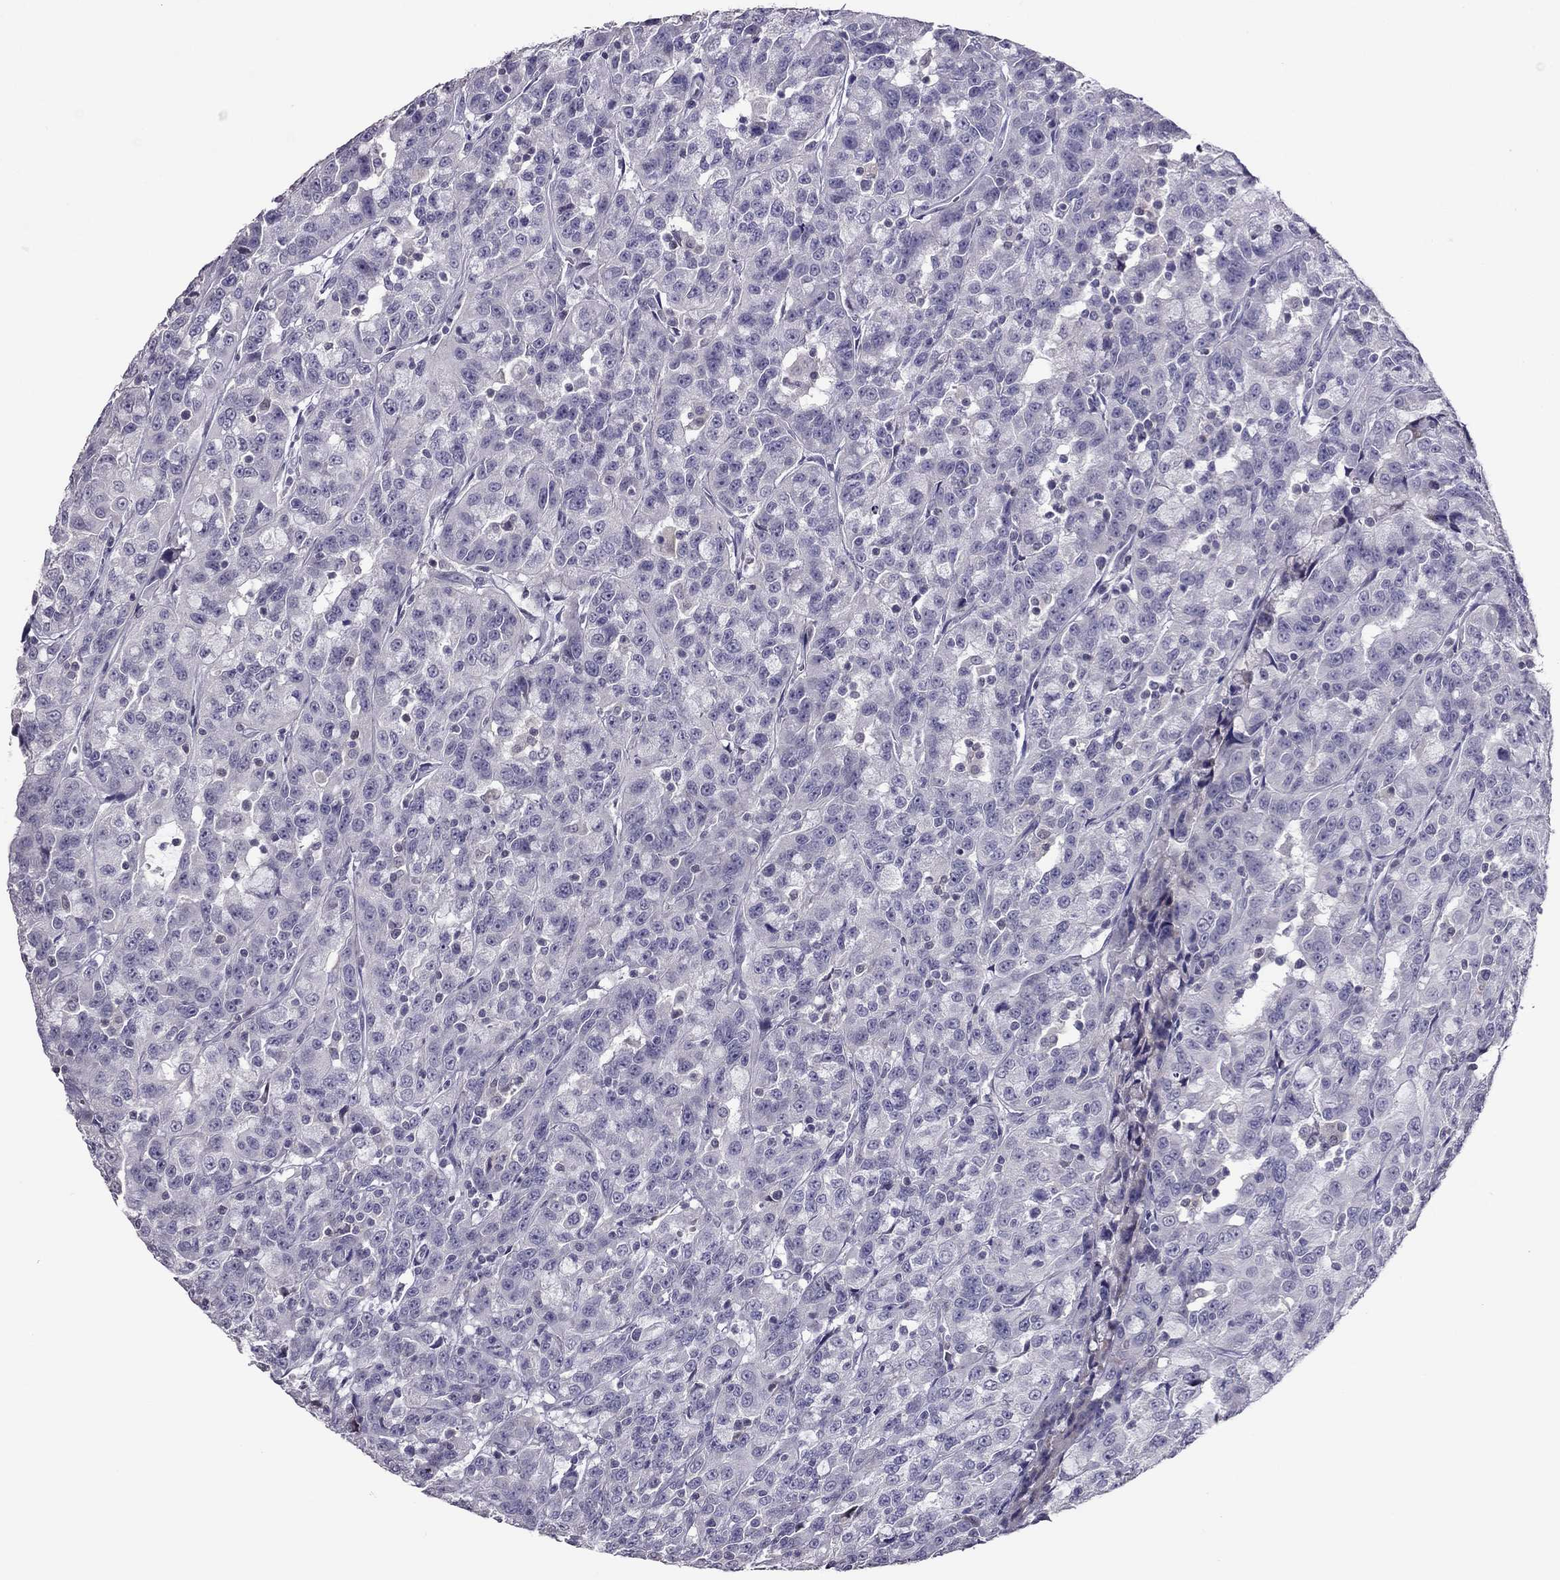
{"staining": {"intensity": "negative", "quantity": "none", "location": "none"}, "tissue": "urothelial cancer", "cell_type": "Tumor cells", "image_type": "cancer", "snomed": [{"axis": "morphology", "description": "Urothelial carcinoma, NOS"}, {"axis": "morphology", "description": "Urothelial carcinoma, High grade"}, {"axis": "topography", "description": "Urinary bladder"}], "caption": "Urothelial cancer was stained to show a protein in brown. There is no significant positivity in tumor cells.", "gene": "RGS8", "patient": {"sex": "female", "age": 73}}